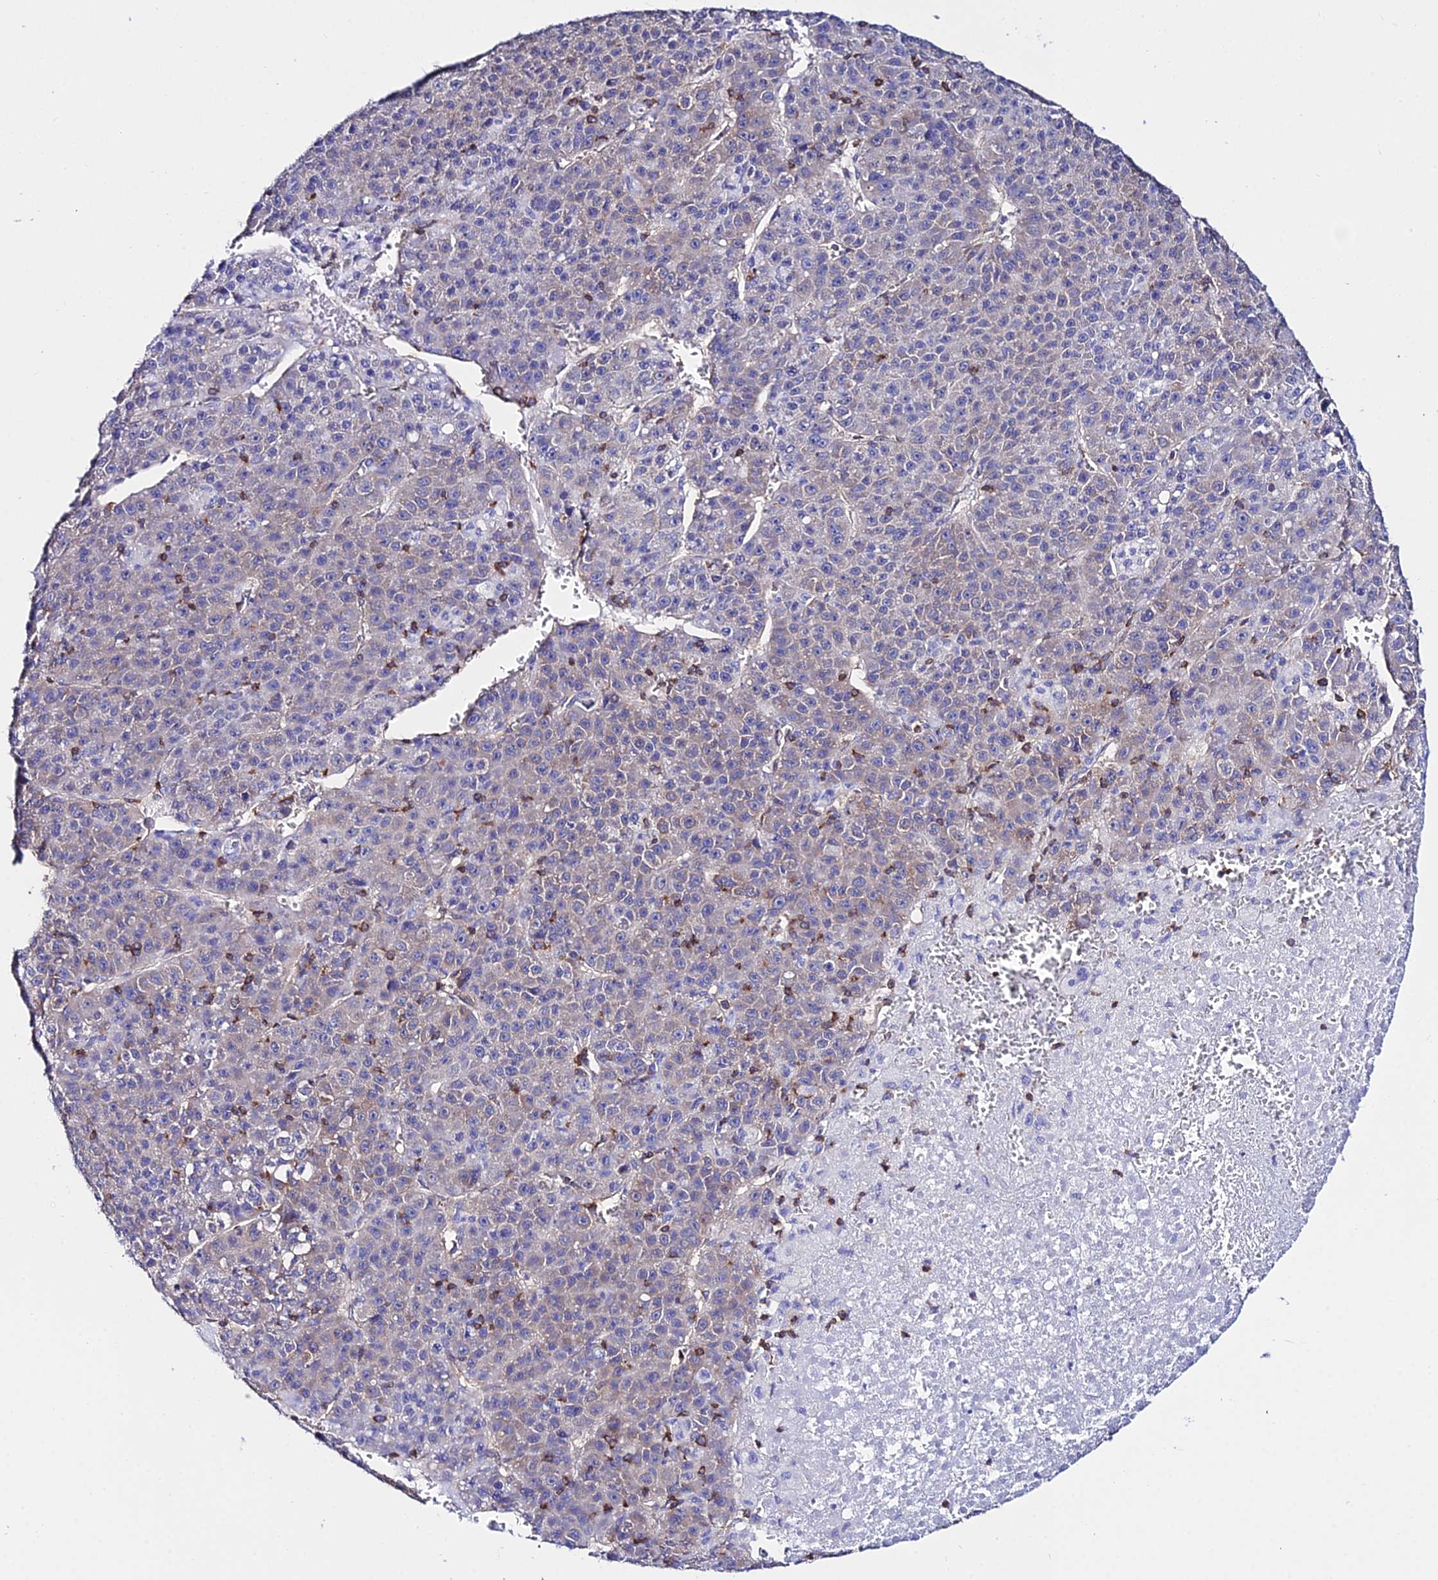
{"staining": {"intensity": "negative", "quantity": "none", "location": "none"}, "tissue": "liver cancer", "cell_type": "Tumor cells", "image_type": "cancer", "snomed": [{"axis": "morphology", "description": "Carcinoma, Hepatocellular, NOS"}, {"axis": "topography", "description": "Liver"}], "caption": "This is an immunohistochemistry (IHC) micrograph of liver cancer (hepatocellular carcinoma). There is no expression in tumor cells.", "gene": "S100A16", "patient": {"sex": "female", "age": 53}}